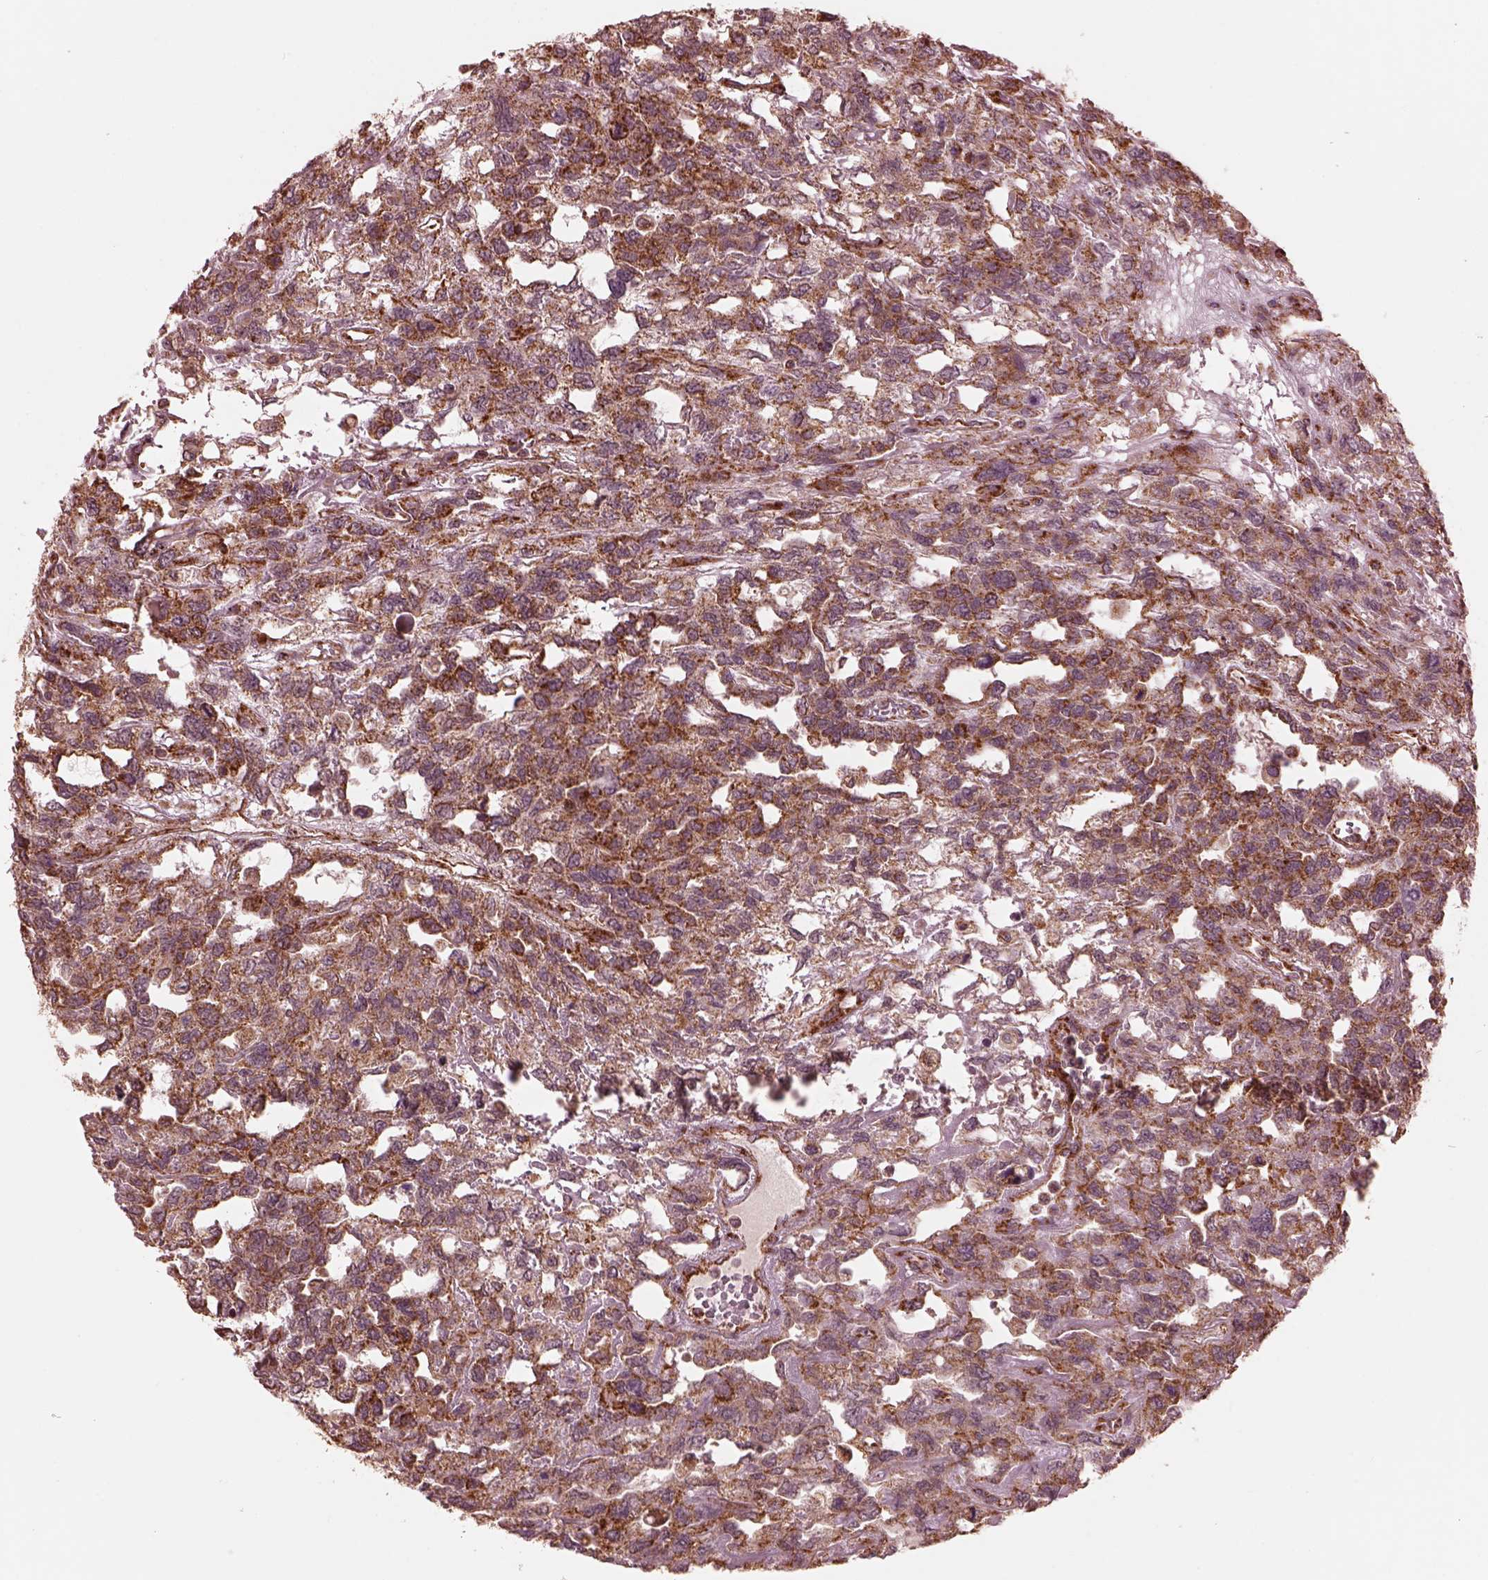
{"staining": {"intensity": "strong", "quantity": "25%-75%", "location": "cytoplasmic/membranous"}, "tissue": "testis cancer", "cell_type": "Tumor cells", "image_type": "cancer", "snomed": [{"axis": "morphology", "description": "Seminoma, NOS"}, {"axis": "topography", "description": "Testis"}], "caption": "A brown stain highlights strong cytoplasmic/membranous positivity of a protein in human seminoma (testis) tumor cells.", "gene": "NDUFB10", "patient": {"sex": "male", "age": 52}}